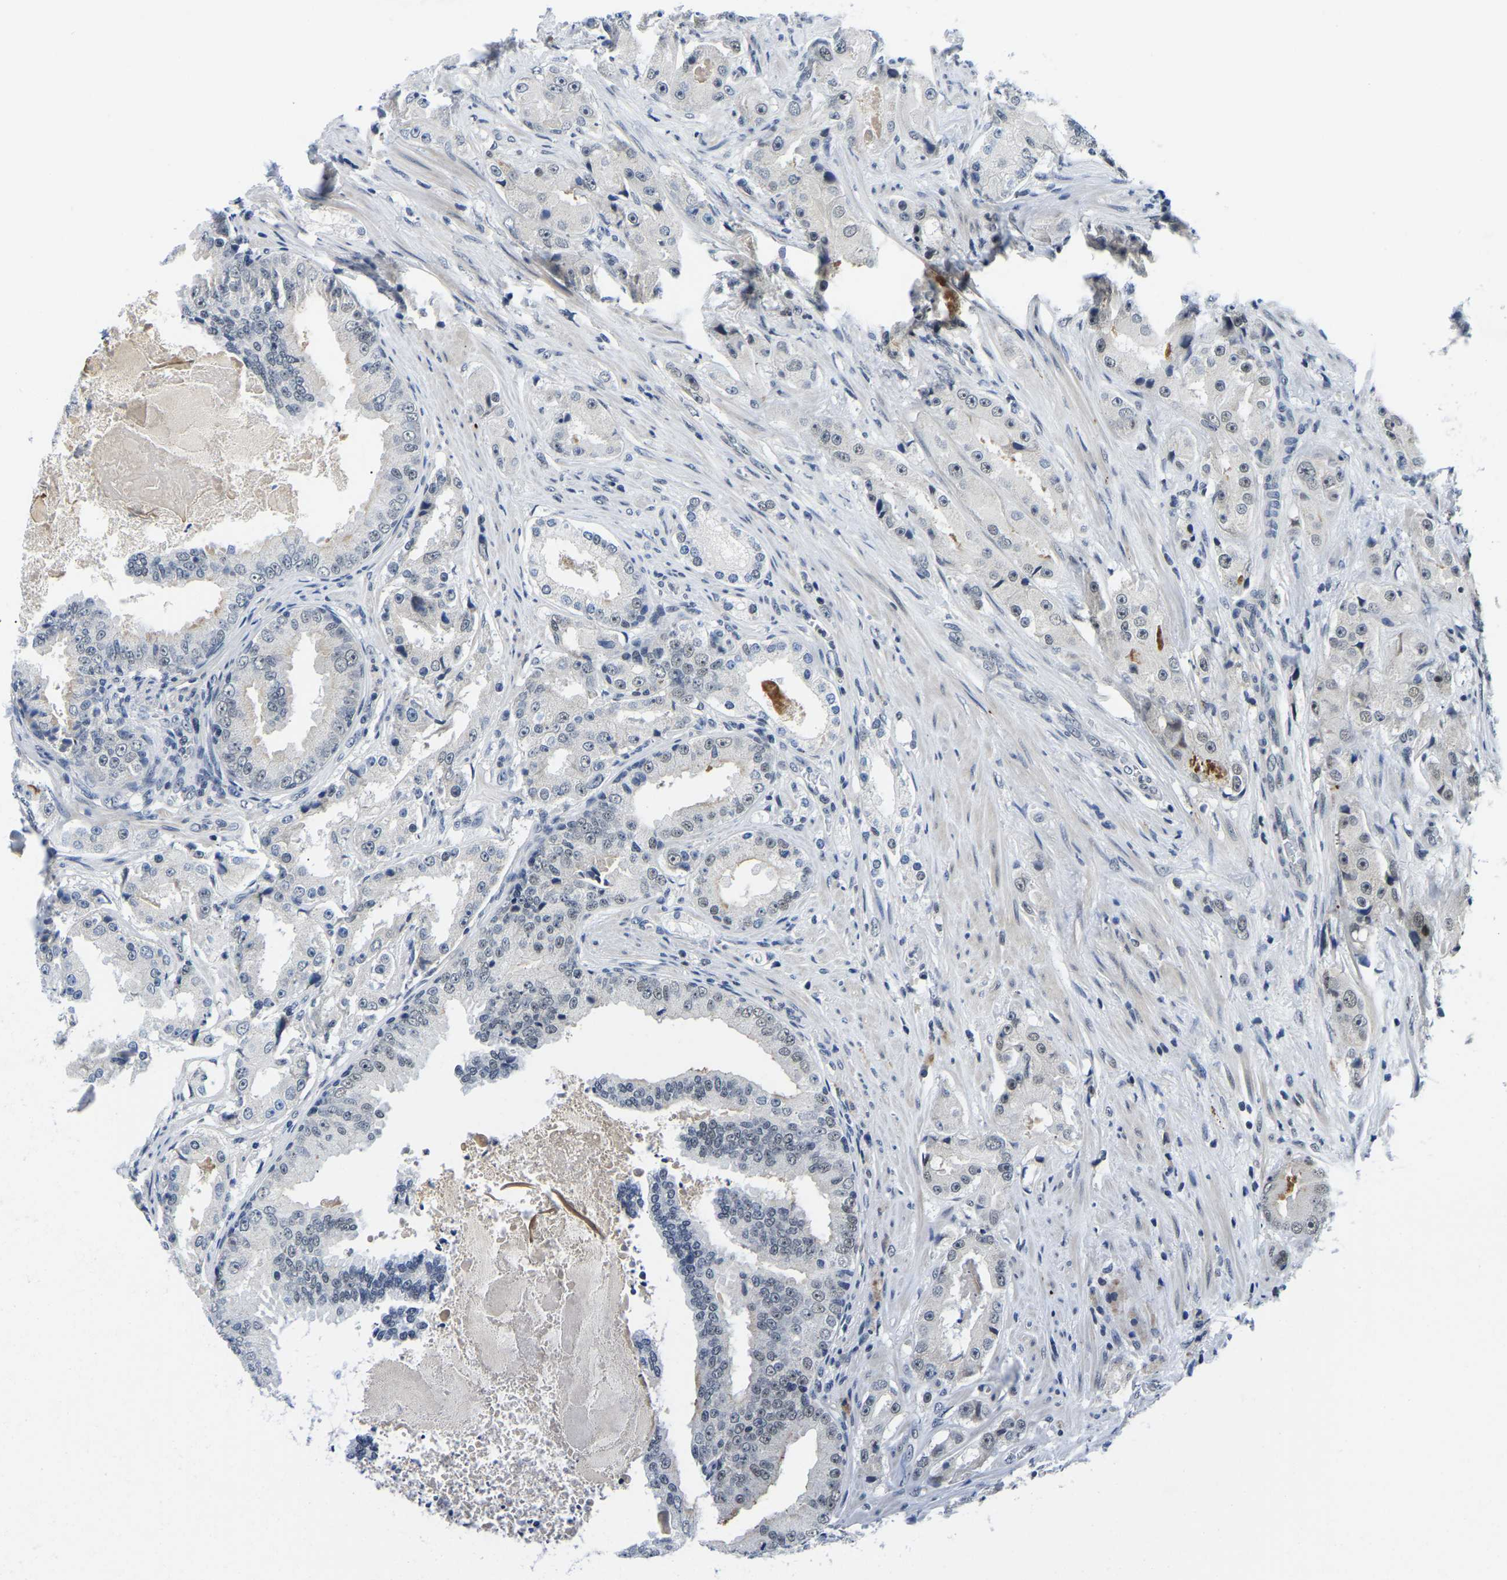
{"staining": {"intensity": "weak", "quantity": "<25%", "location": "nuclear"}, "tissue": "prostate cancer", "cell_type": "Tumor cells", "image_type": "cancer", "snomed": [{"axis": "morphology", "description": "Adenocarcinoma, High grade"}, {"axis": "topography", "description": "Prostate"}], "caption": "Adenocarcinoma (high-grade) (prostate) was stained to show a protein in brown. There is no significant positivity in tumor cells.", "gene": "POLDIP3", "patient": {"sex": "male", "age": 73}}